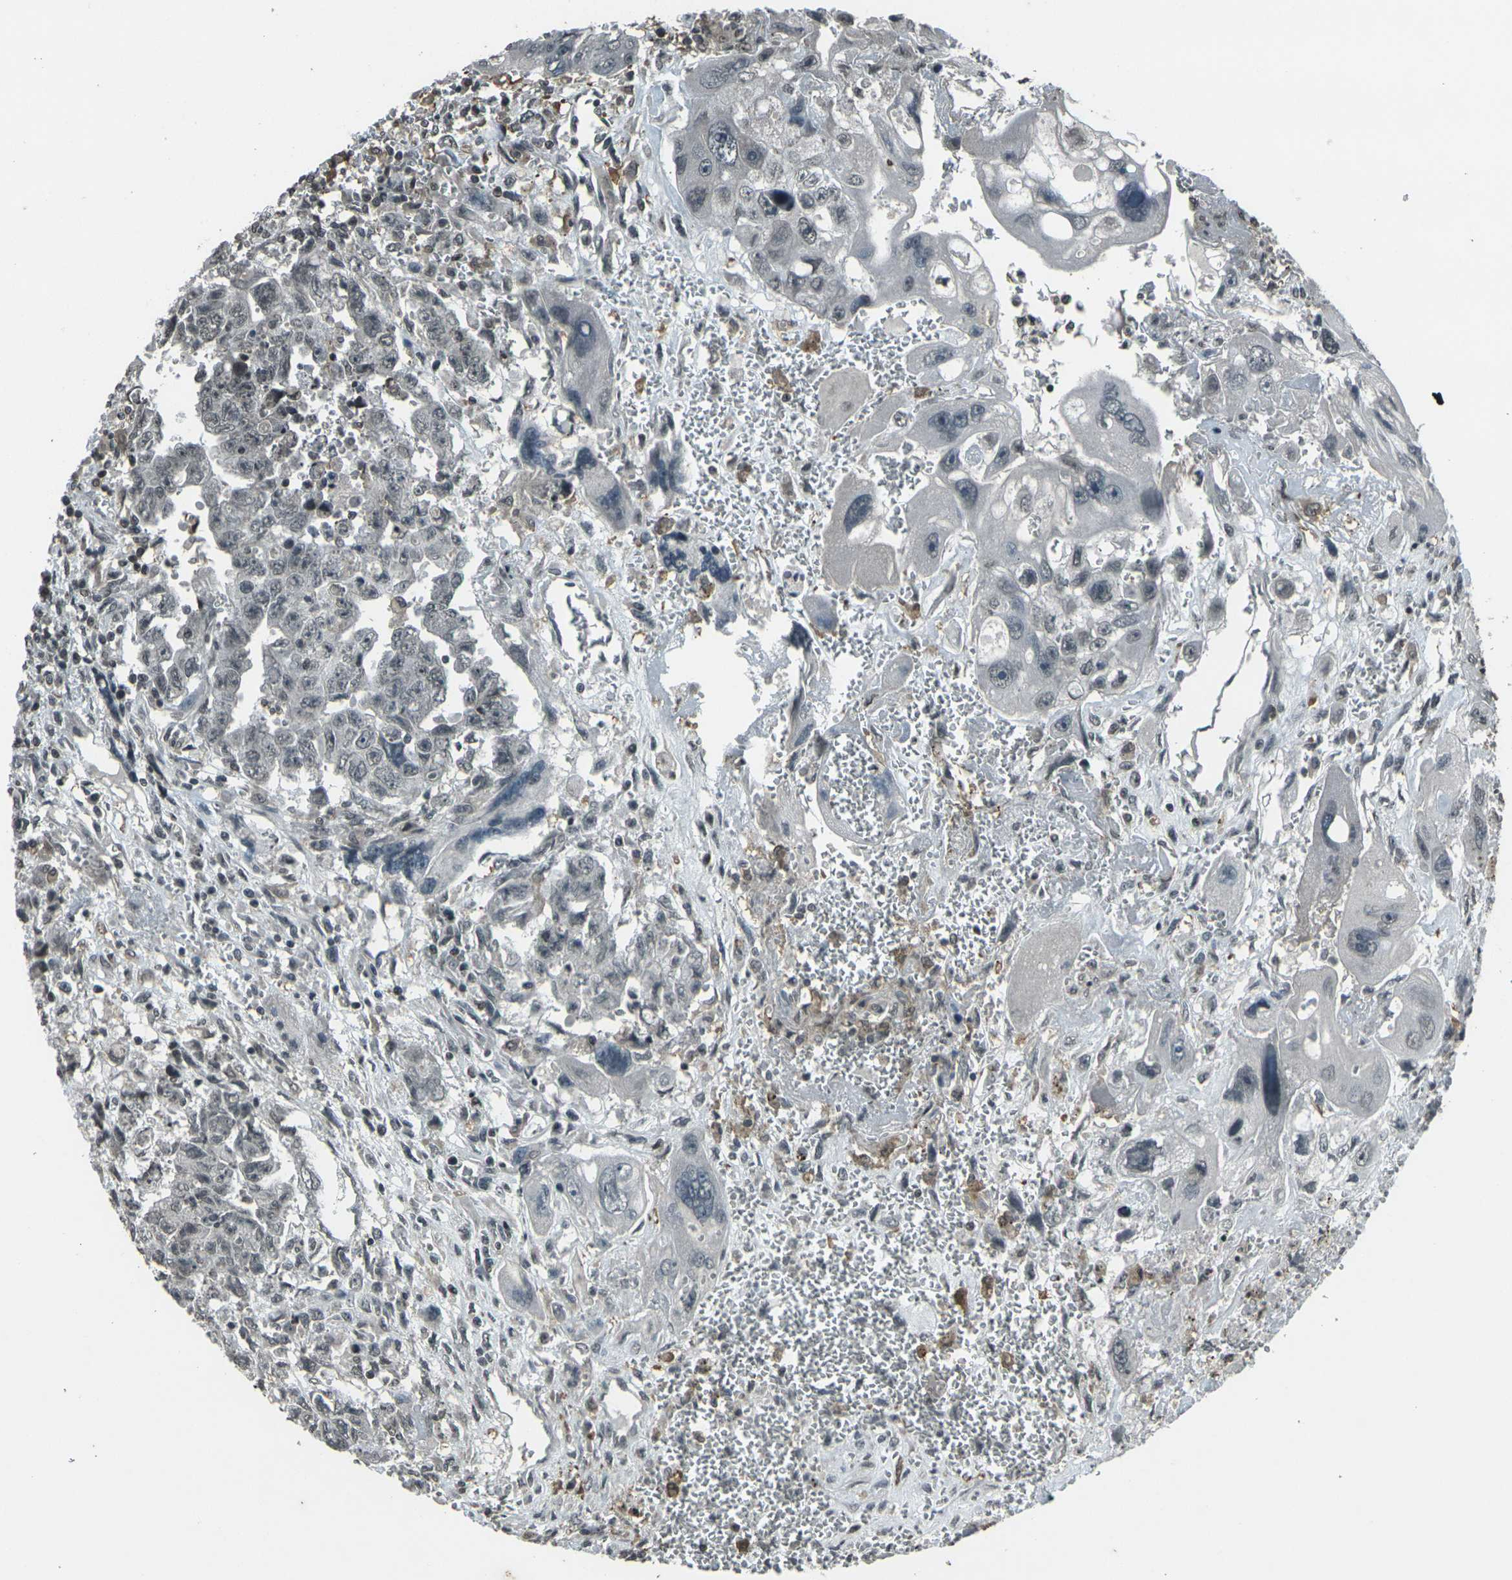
{"staining": {"intensity": "negative", "quantity": "none", "location": "none"}, "tissue": "testis cancer", "cell_type": "Tumor cells", "image_type": "cancer", "snomed": [{"axis": "morphology", "description": "Carcinoma, Embryonal, NOS"}, {"axis": "topography", "description": "Testis"}], "caption": "The image exhibits no significant expression in tumor cells of embryonal carcinoma (testis).", "gene": "PRPF8", "patient": {"sex": "male", "age": 28}}